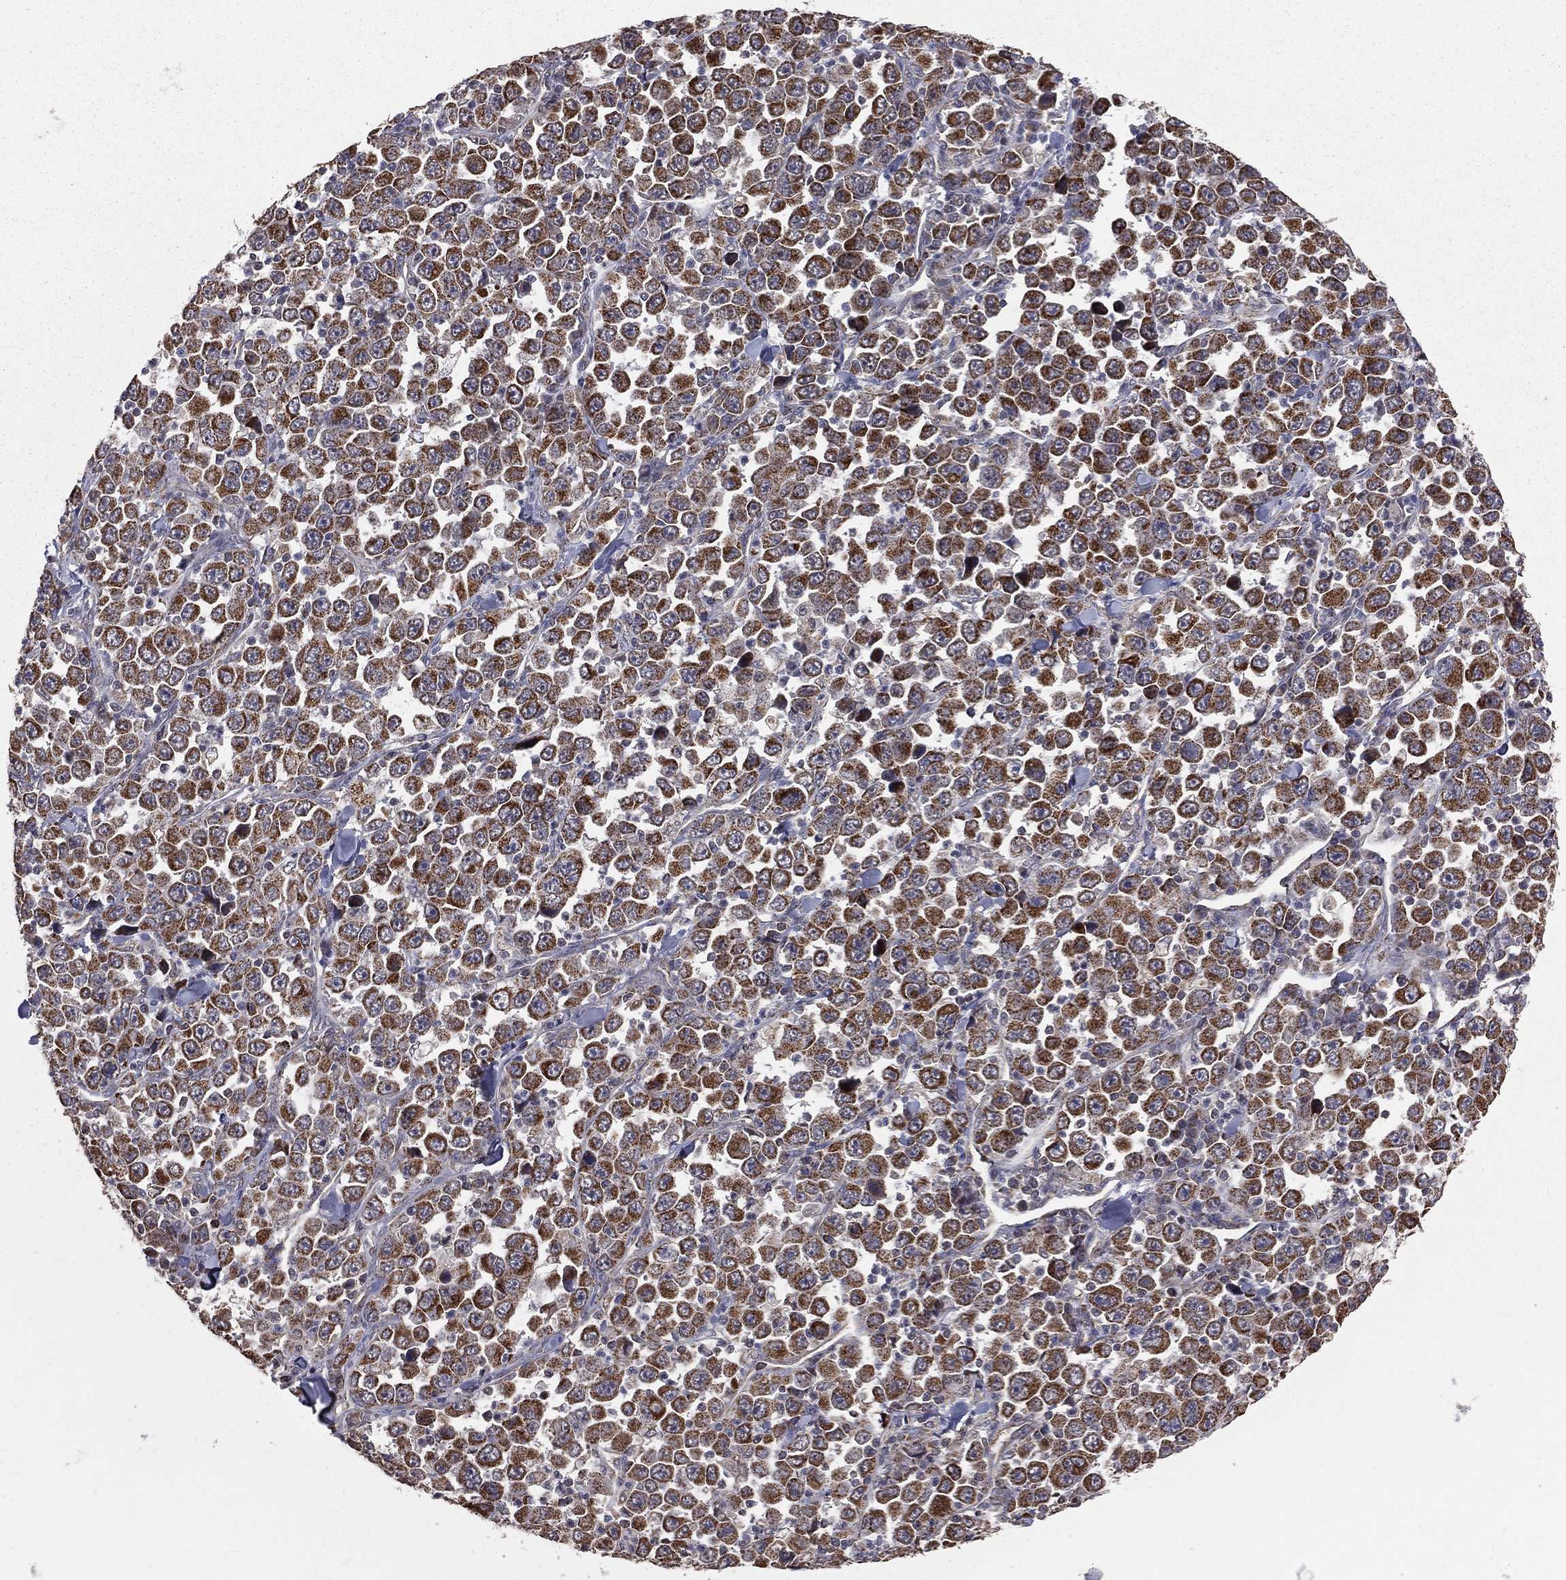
{"staining": {"intensity": "strong", "quantity": ">75%", "location": "cytoplasmic/membranous"}, "tissue": "stomach cancer", "cell_type": "Tumor cells", "image_type": "cancer", "snomed": [{"axis": "morphology", "description": "Normal tissue, NOS"}, {"axis": "morphology", "description": "Adenocarcinoma, NOS"}, {"axis": "topography", "description": "Stomach, upper"}, {"axis": "topography", "description": "Stomach"}], "caption": "An immunohistochemistry micrograph of neoplastic tissue is shown. Protein staining in brown shows strong cytoplasmic/membranous positivity in stomach adenocarcinoma within tumor cells.", "gene": "MRPL46", "patient": {"sex": "male", "age": 59}}